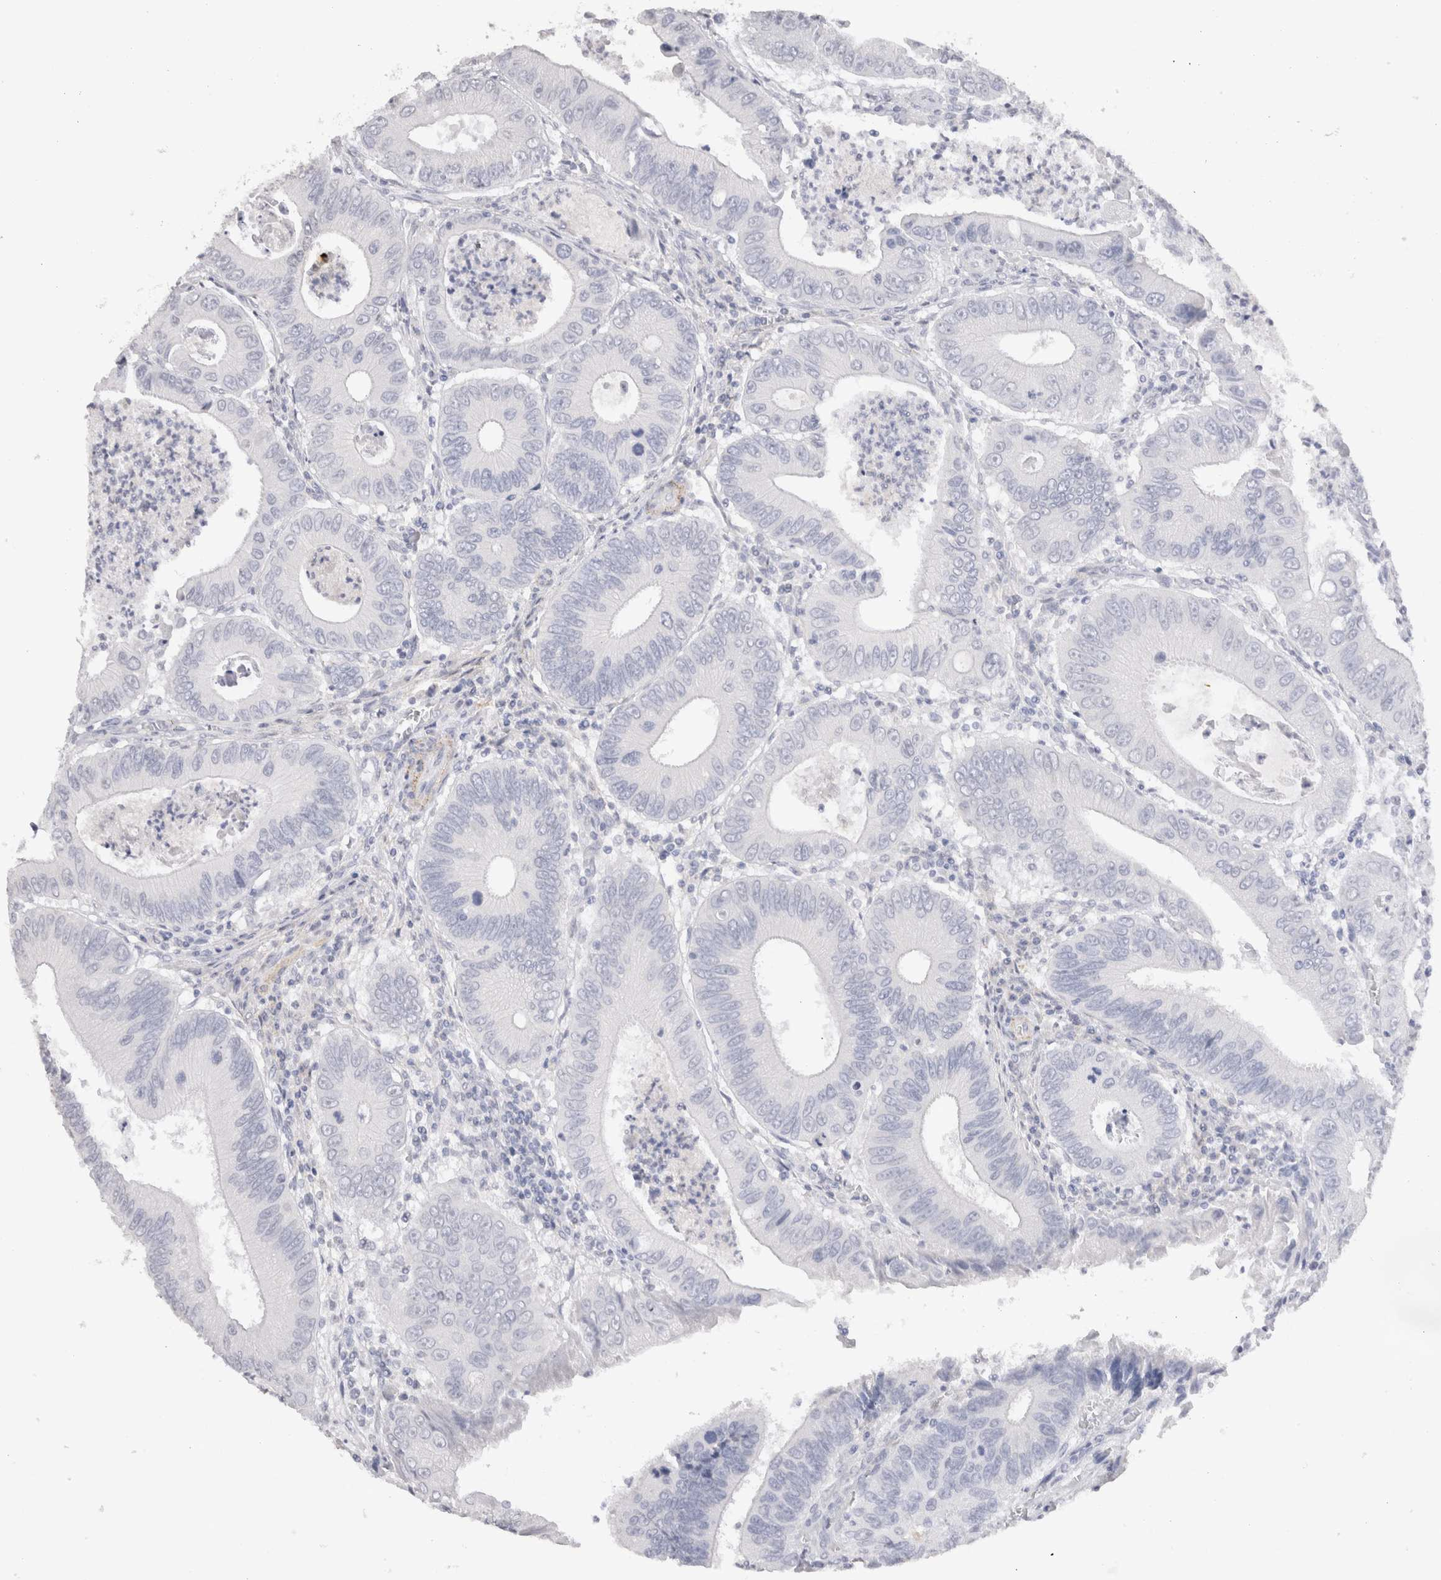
{"staining": {"intensity": "negative", "quantity": "none", "location": "none"}, "tissue": "colorectal cancer", "cell_type": "Tumor cells", "image_type": "cancer", "snomed": [{"axis": "morphology", "description": "Inflammation, NOS"}, {"axis": "morphology", "description": "Adenocarcinoma, NOS"}, {"axis": "topography", "description": "Colon"}], "caption": "Colorectal adenocarcinoma was stained to show a protein in brown. There is no significant staining in tumor cells. (DAB (3,3'-diaminobenzidine) immunohistochemistry visualized using brightfield microscopy, high magnification).", "gene": "CDH6", "patient": {"sex": "male", "age": 72}}